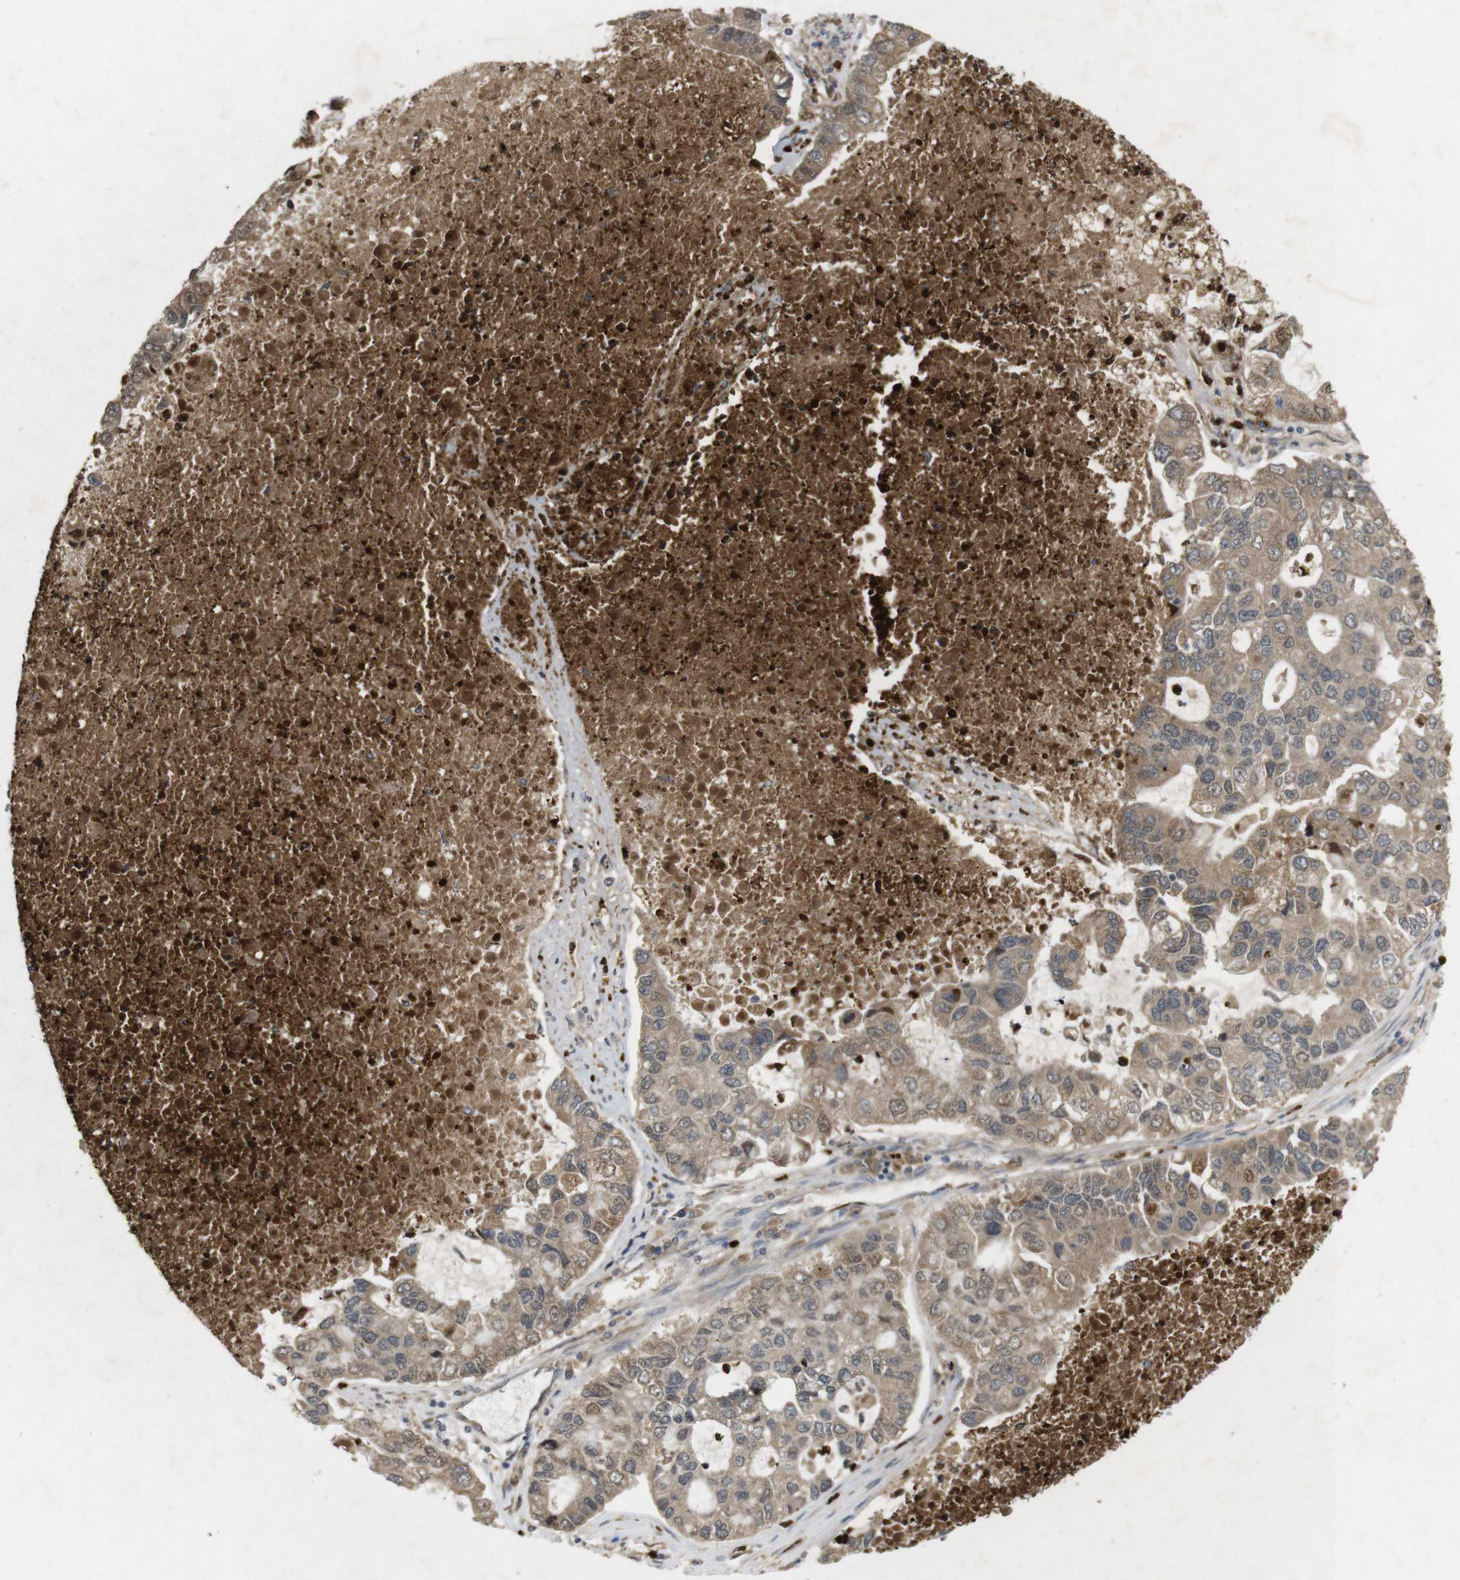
{"staining": {"intensity": "moderate", "quantity": ">75%", "location": "cytoplasmic/membranous"}, "tissue": "lung cancer", "cell_type": "Tumor cells", "image_type": "cancer", "snomed": [{"axis": "morphology", "description": "Adenocarcinoma, NOS"}, {"axis": "topography", "description": "Lung"}], "caption": "Human adenocarcinoma (lung) stained with a brown dye exhibits moderate cytoplasmic/membranous positive positivity in about >75% of tumor cells.", "gene": "TSPAN14", "patient": {"sex": "female", "age": 51}}